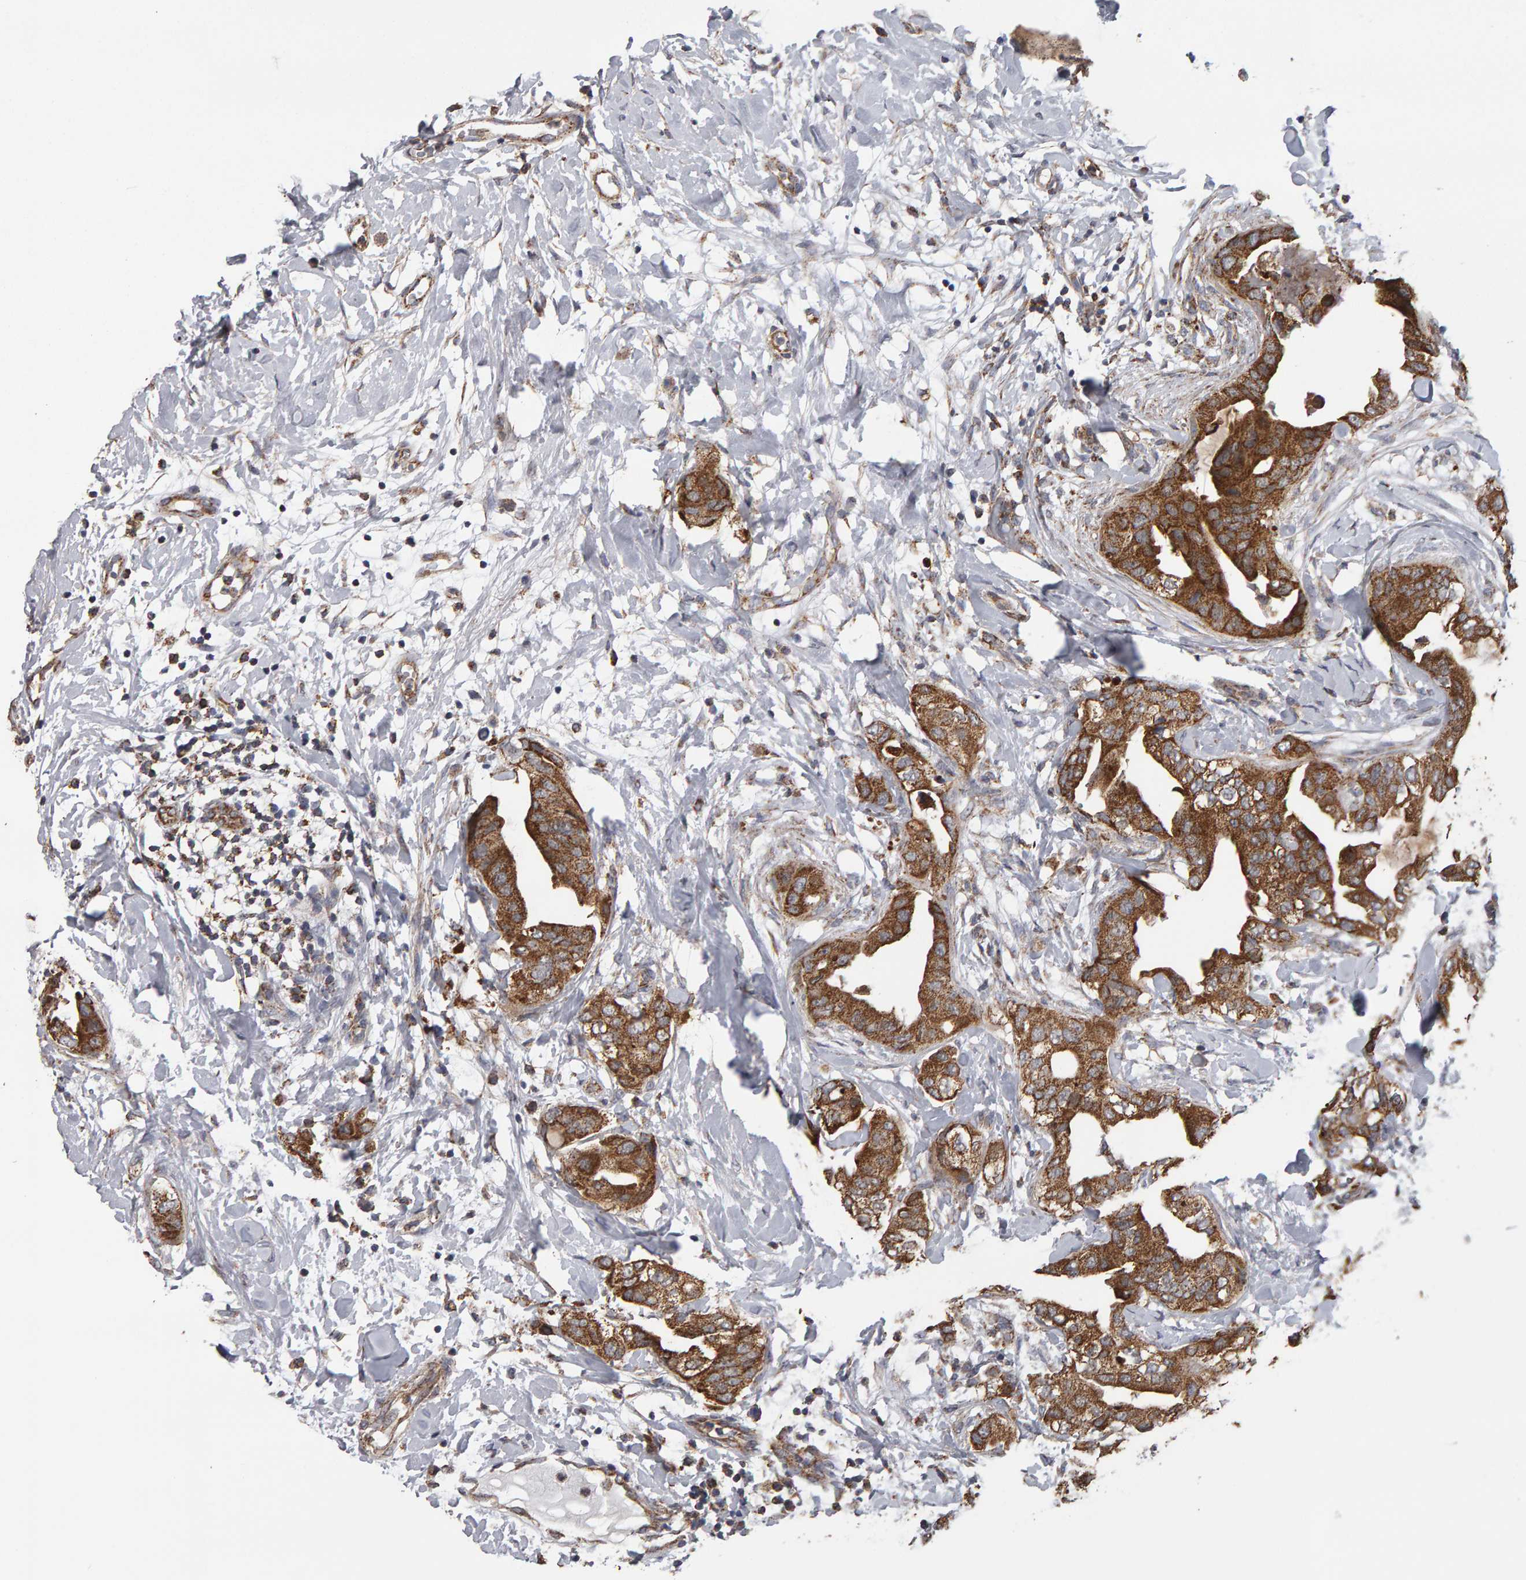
{"staining": {"intensity": "moderate", "quantity": ">75%", "location": "cytoplasmic/membranous"}, "tissue": "breast cancer", "cell_type": "Tumor cells", "image_type": "cancer", "snomed": [{"axis": "morphology", "description": "Duct carcinoma"}, {"axis": "topography", "description": "Breast"}], "caption": "Invasive ductal carcinoma (breast) stained for a protein (brown) shows moderate cytoplasmic/membranous positive expression in about >75% of tumor cells.", "gene": "TOM1L1", "patient": {"sex": "female", "age": 40}}